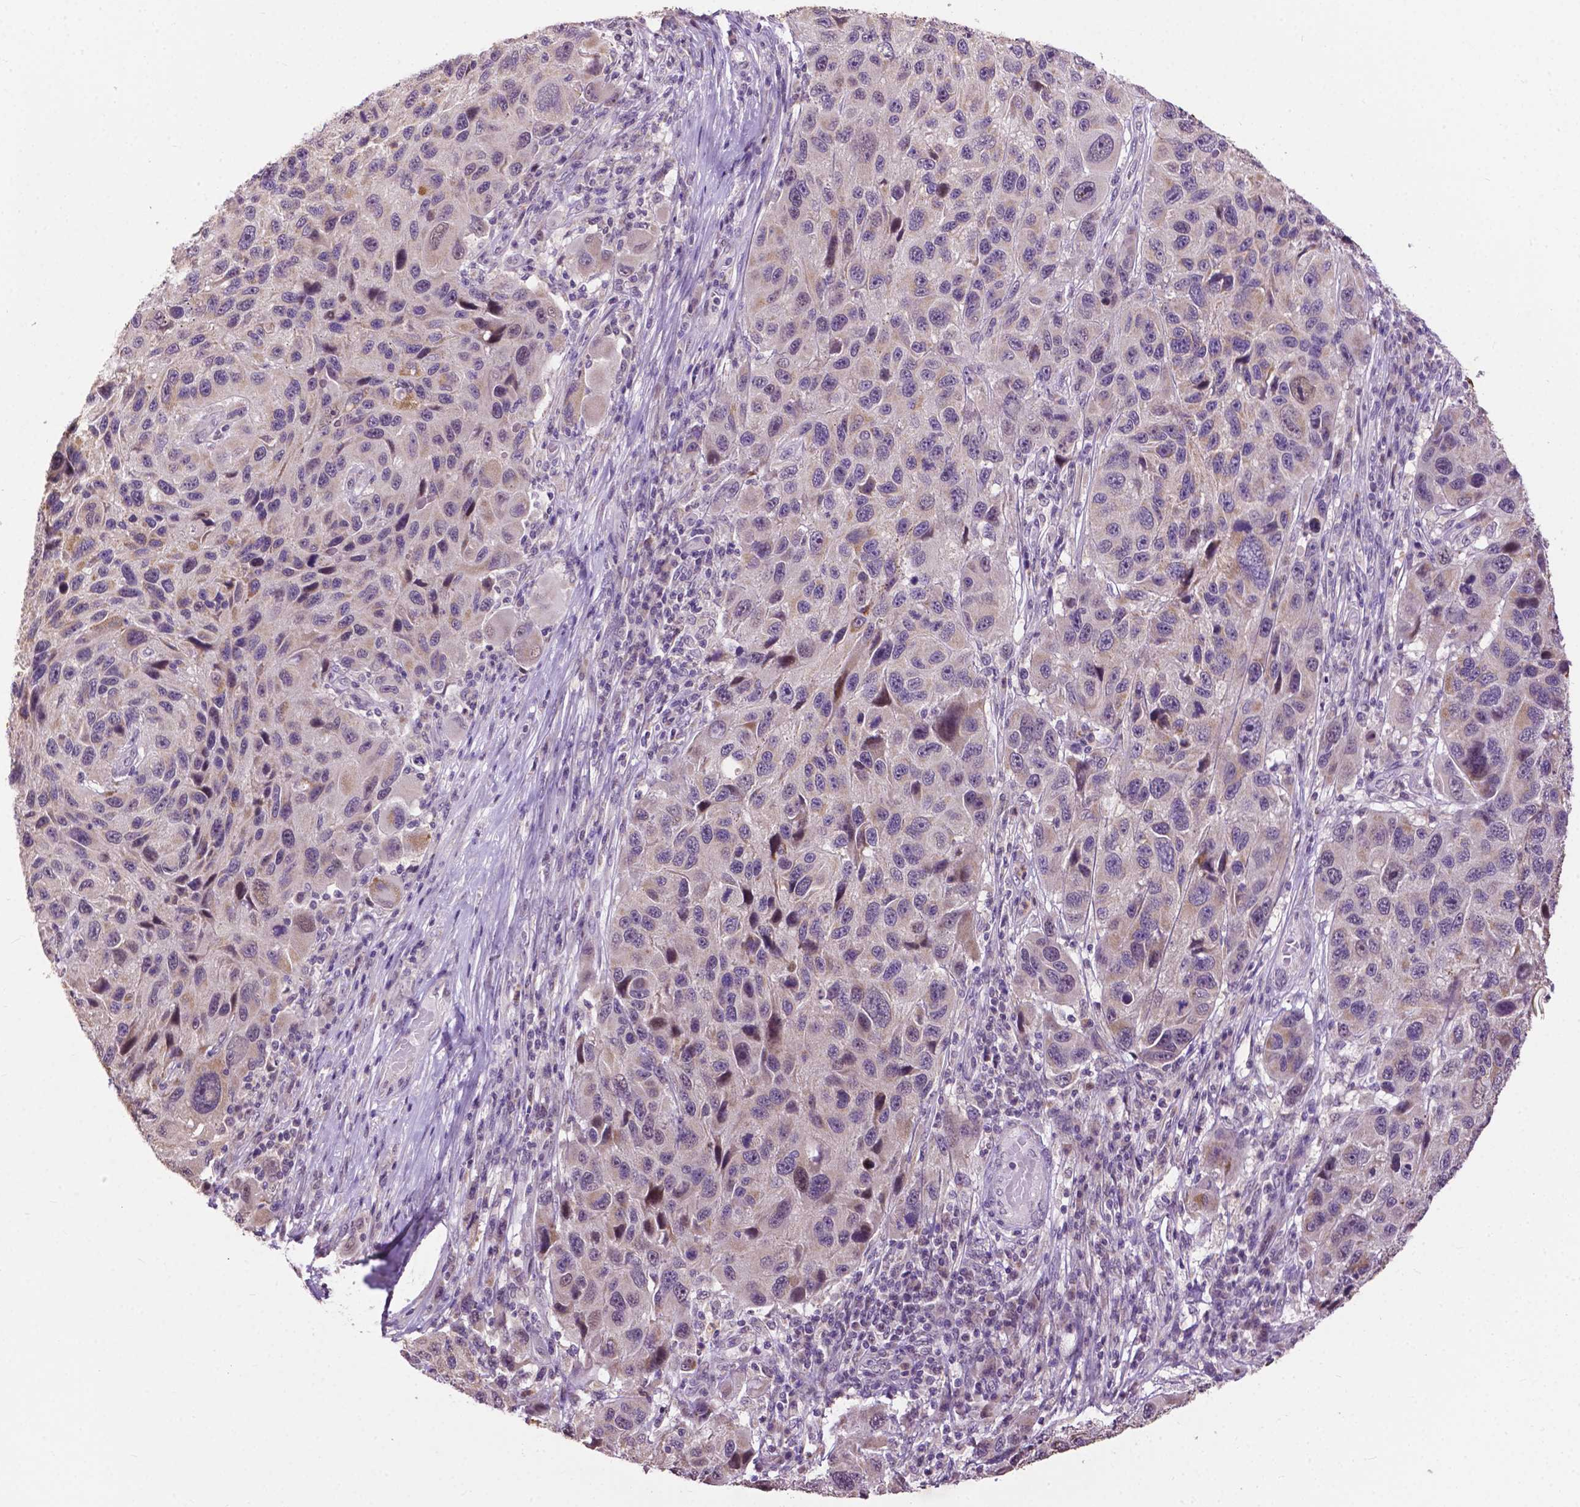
{"staining": {"intensity": "weak", "quantity": "<25%", "location": "cytoplasmic/membranous,nuclear"}, "tissue": "melanoma", "cell_type": "Tumor cells", "image_type": "cancer", "snomed": [{"axis": "morphology", "description": "Malignant melanoma, NOS"}, {"axis": "topography", "description": "Skin"}], "caption": "The image demonstrates no staining of tumor cells in malignant melanoma.", "gene": "TTC9B", "patient": {"sex": "male", "age": 53}}